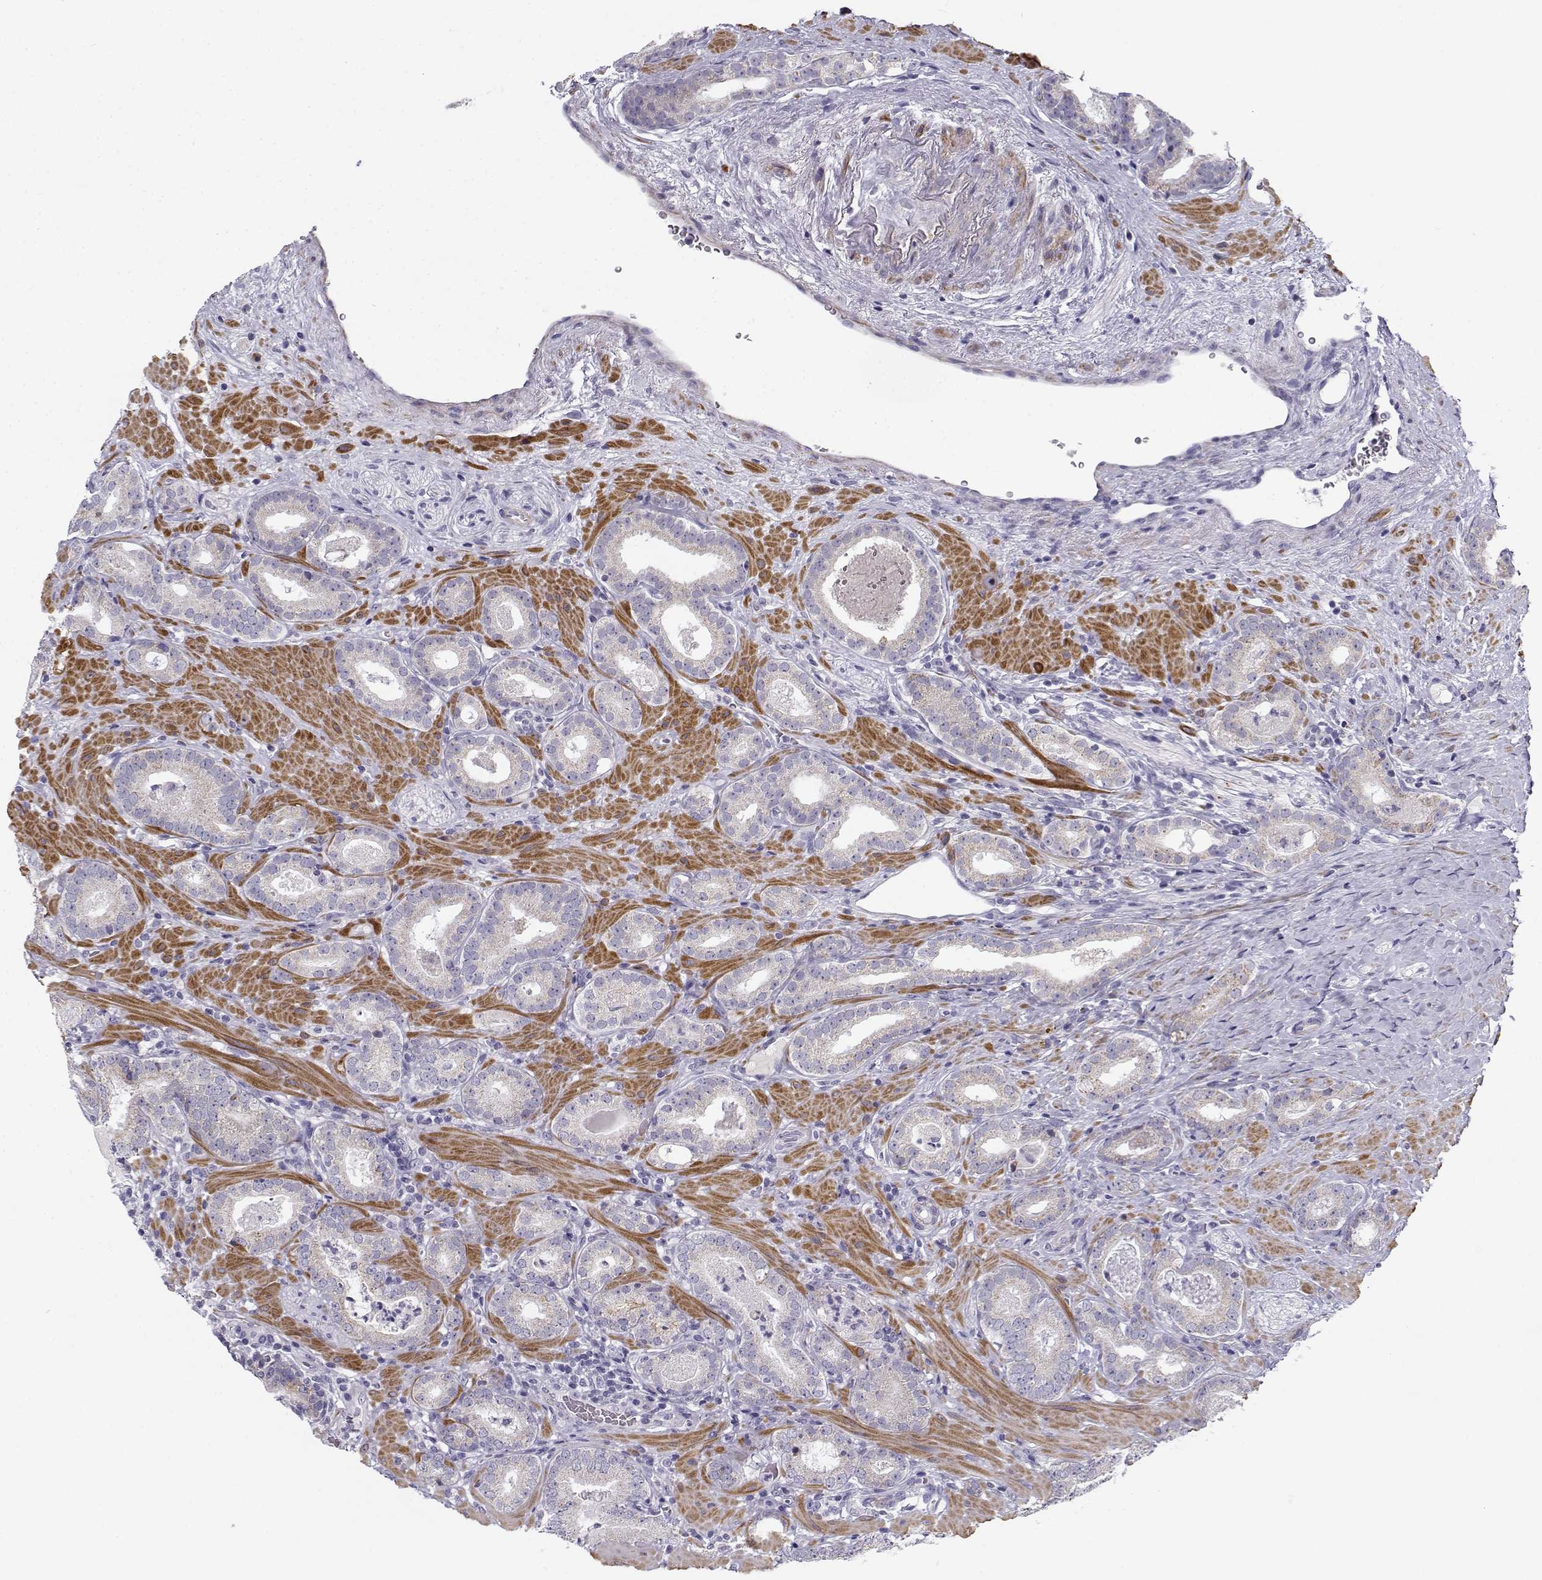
{"staining": {"intensity": "negative", "quantity": "none", "location": "none"}, "tissue": "prostate cancer", "cell_type": "Tumor cells", "image_type": "cancer", "snomed": [{"axis": "morphology", "description": "Adenocarcinoma, Low grade"}, {"axis": "topography", "description": "Prostate"}], "caption": "High power microscopy image of an IHC histopathology image of adenocarcinoma (low-grade) (prostate), revealing no significant staining in tumor cells. The staining was performed using DAB (3,3'-diaminobenzidine) to visualize the protein expression in brown, while the nuclei were stained in blue with hematoxylin (Magnification: 20x).", "gene": "CREB3L3", "patient": {"sex": "male", "age": 60}}